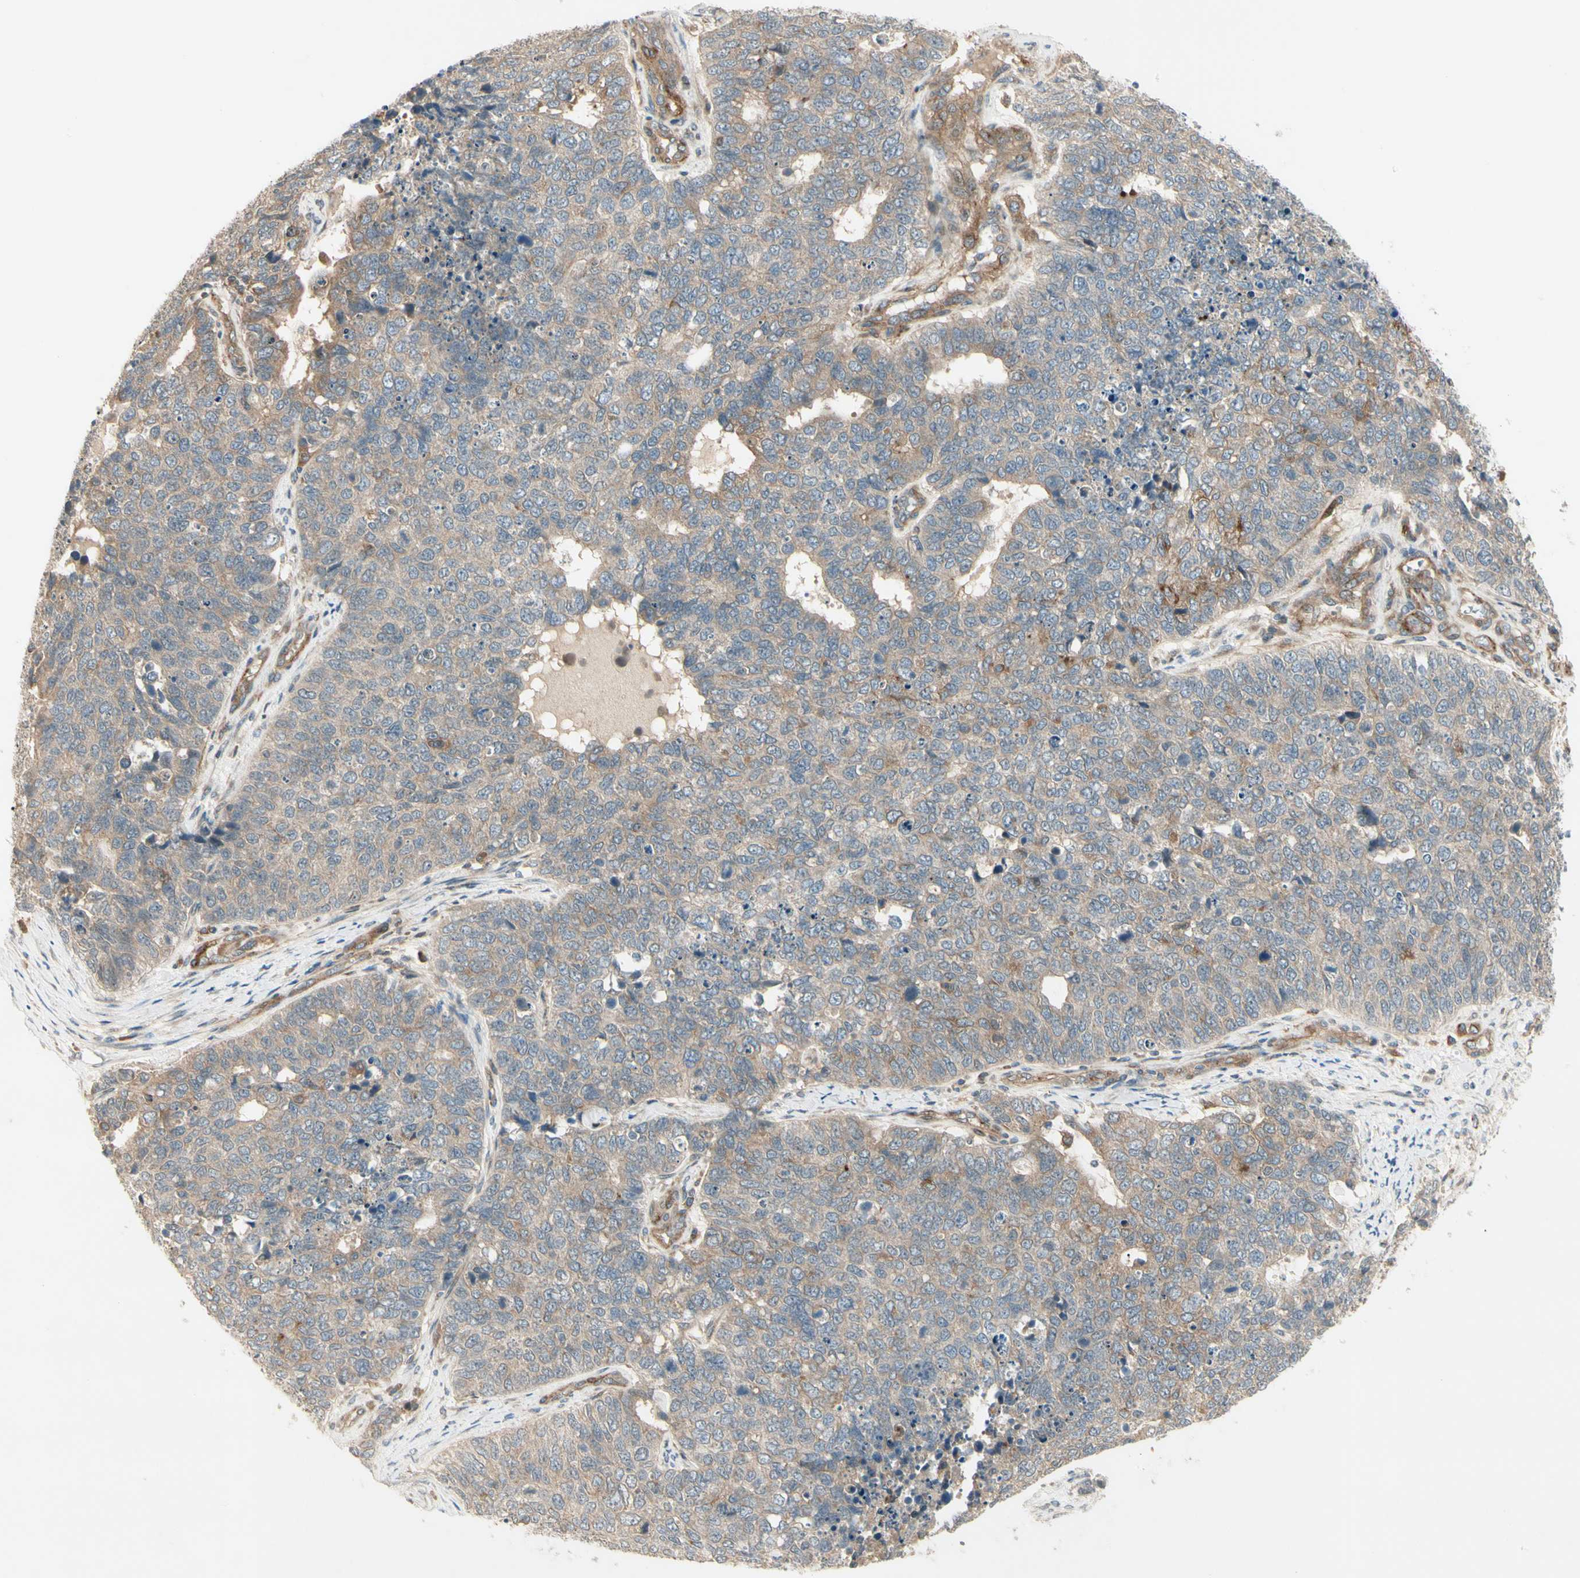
{"staining": {"intensity": "moderate", "quantity": ">75%", "location": "cytoplasmic/membranous"}, "tissue": "cervical cancer", "cell_type": "Tumor cells", "image_type": "cancer", "snomed": [{"axis": "morphology", "description": "Squamous cell carcinoma, NOS"}, {"axis": "topography", "description": "Cervix"}], "caption": "Immunohistochemistry (IHC) micrograph of neoplastic tissue: human squamous cell carcinoma (cervical) stained using immunohistochemistry (IHC) displays medium levels of moderate protein expression localized specifically in the cytoplasmic/membranous of tumor cells, appearing as a cytoplasmic/membranous brown color.", "gene": "F2R", "patient": {"sex": "female", "age": 63}}